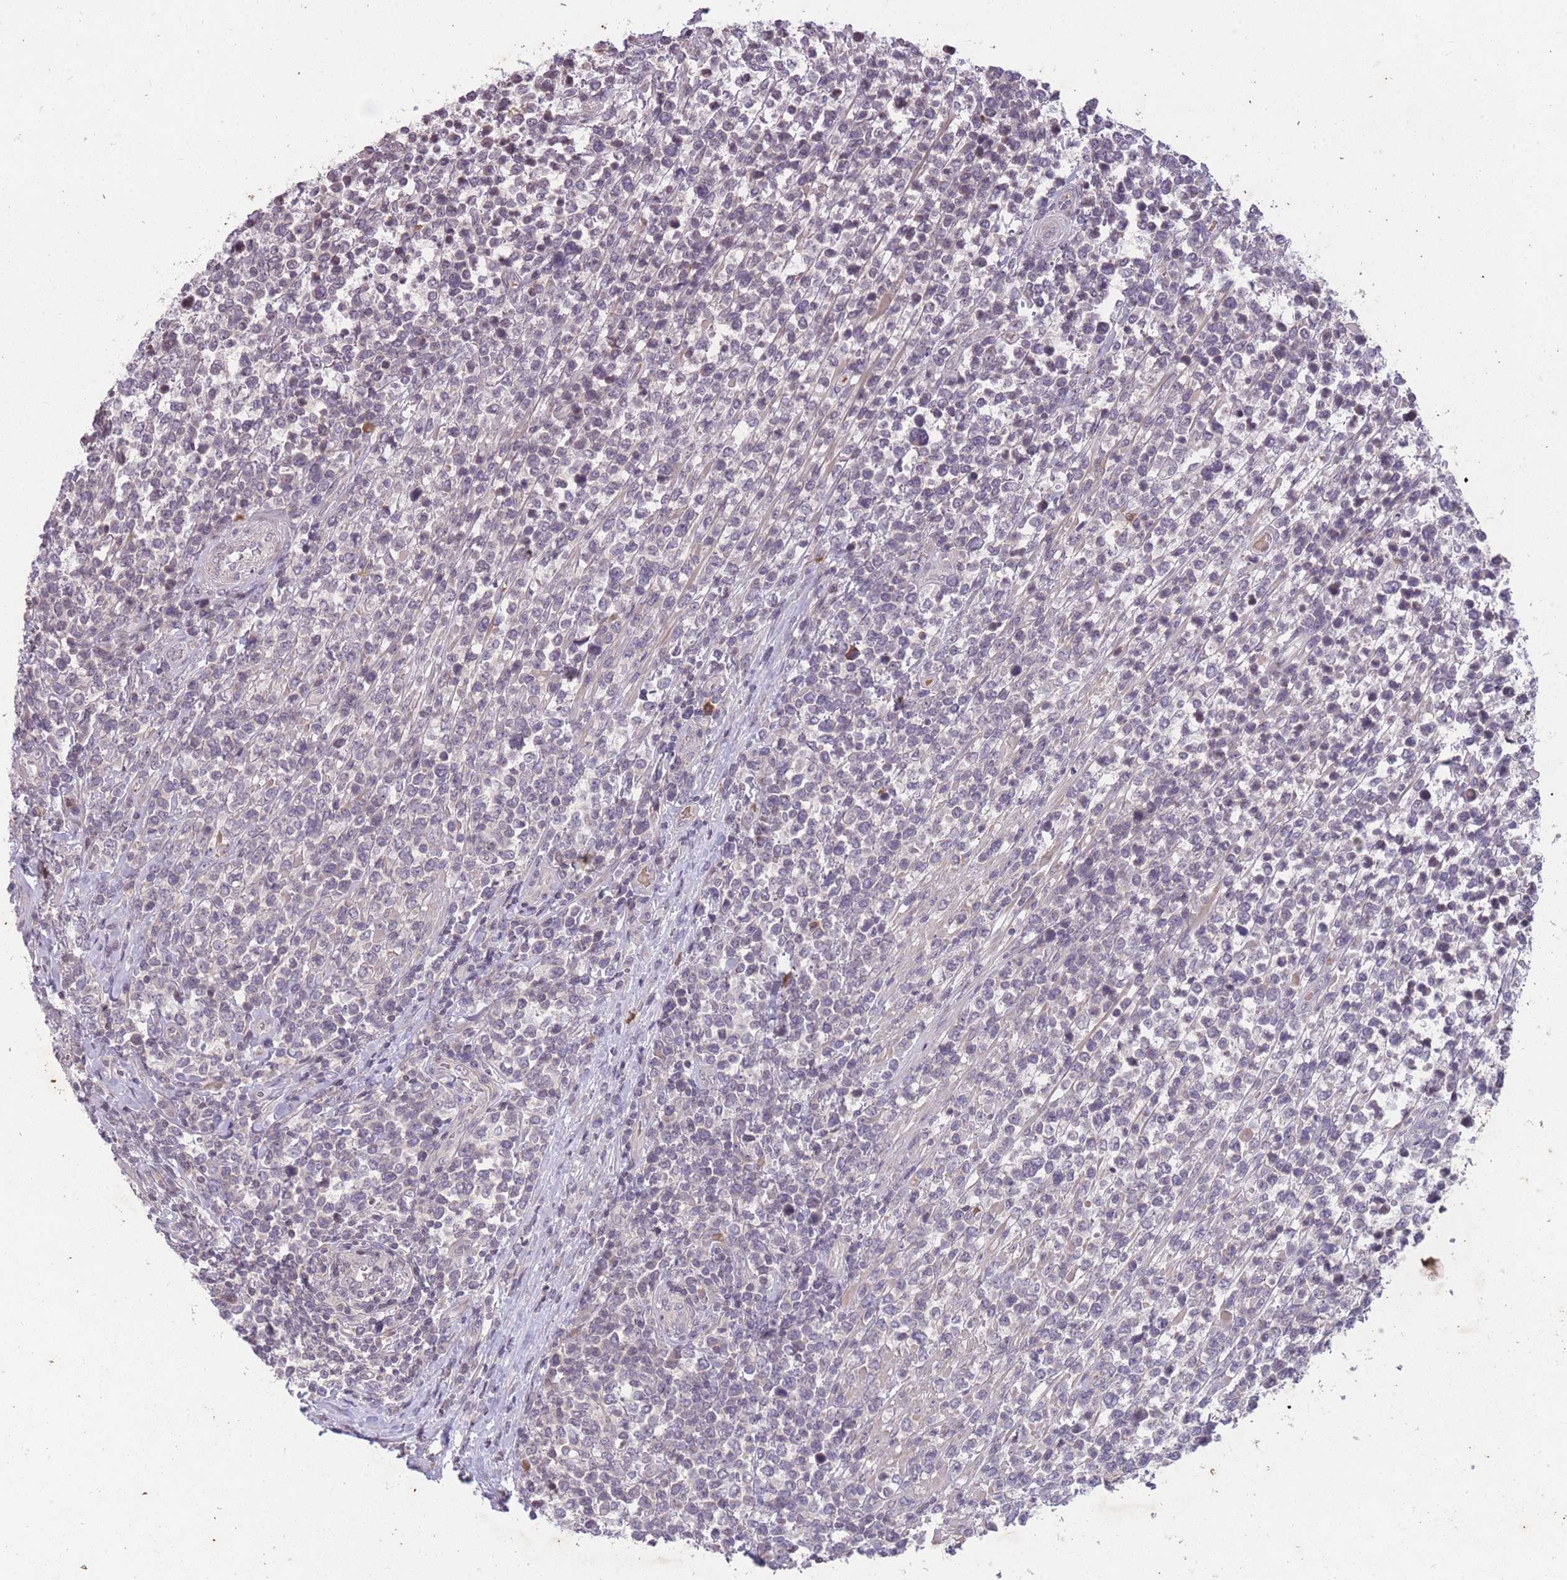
{"staining": {"intensity": "negative", "quantity": "none", "location": "none"}, "tissue": "lymphoma", "cell_type": "Tumor cells", "image_type": "cancer", "snomed": [{"axis": "morphology", "description": "Malignant lymphoma, non-Hodgkin's type, High grade"}, {"axis": "topography", "description": "Soft tissue"}], "caption": "A micrograph of human high-grade malignant lymphoma, non-Hodgkin's type is negative for staining in tumor cells.", "gene": "GGT5", "patient": {"sex": "female", "age": 56}}